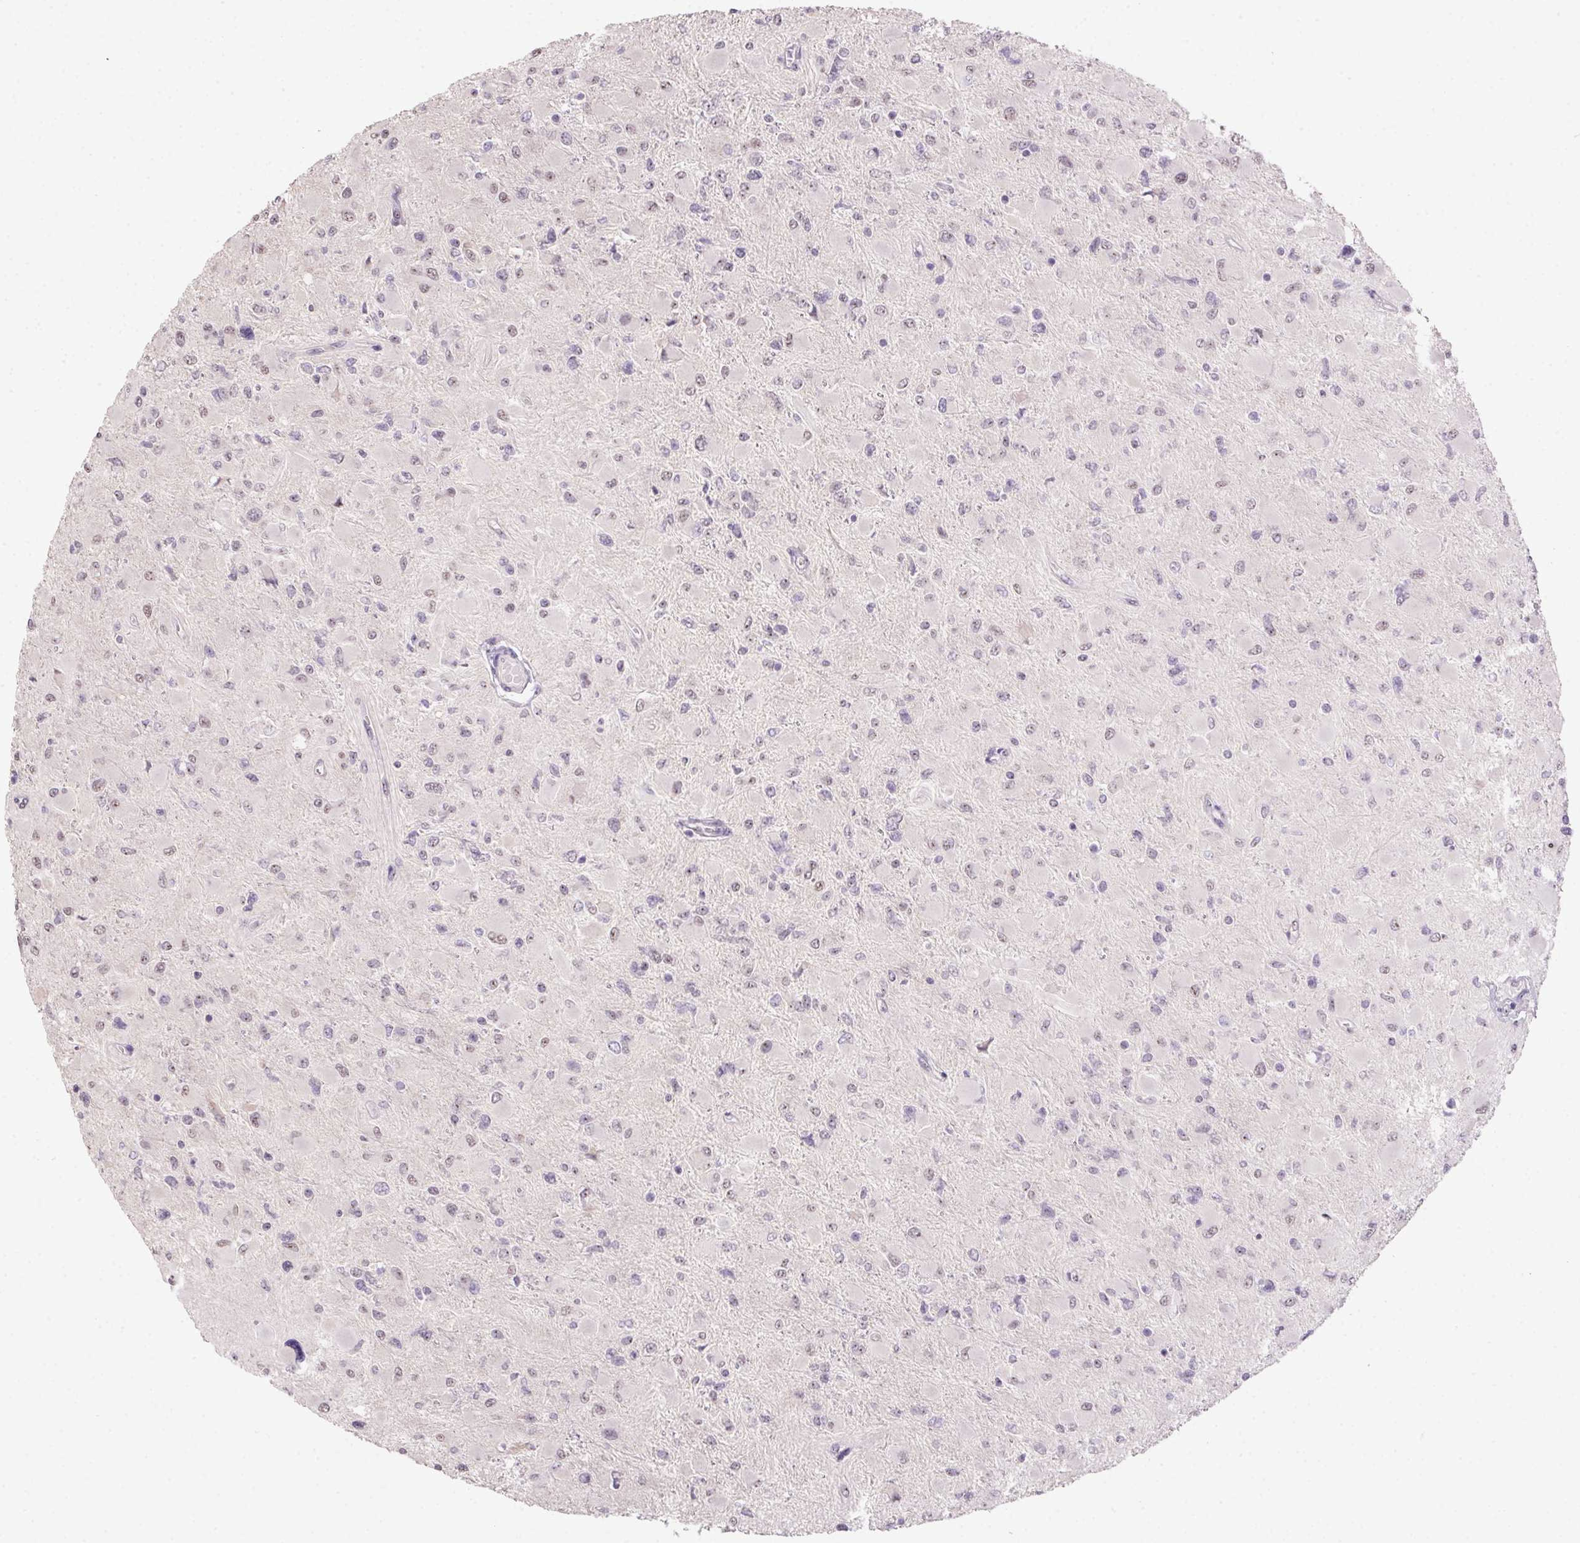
{"staining": {"intensity": "negative", "quantity": "none", "location": "none"}, "tissue": "glioma", "cell_type": "Tumor cells", "image_type": "cancer", "snomed": [{"axis": "morphology", "description": "Glioma, malignant, High grade"}, {"axis": "topography", "description": "Cerebral cortex"}], "caption": "IHC of human malignant glioma (high-grade) demonstrates no staining in tumor cells.", "gene": "BATF2", "patient": {"sex": "female", "age": 36}}